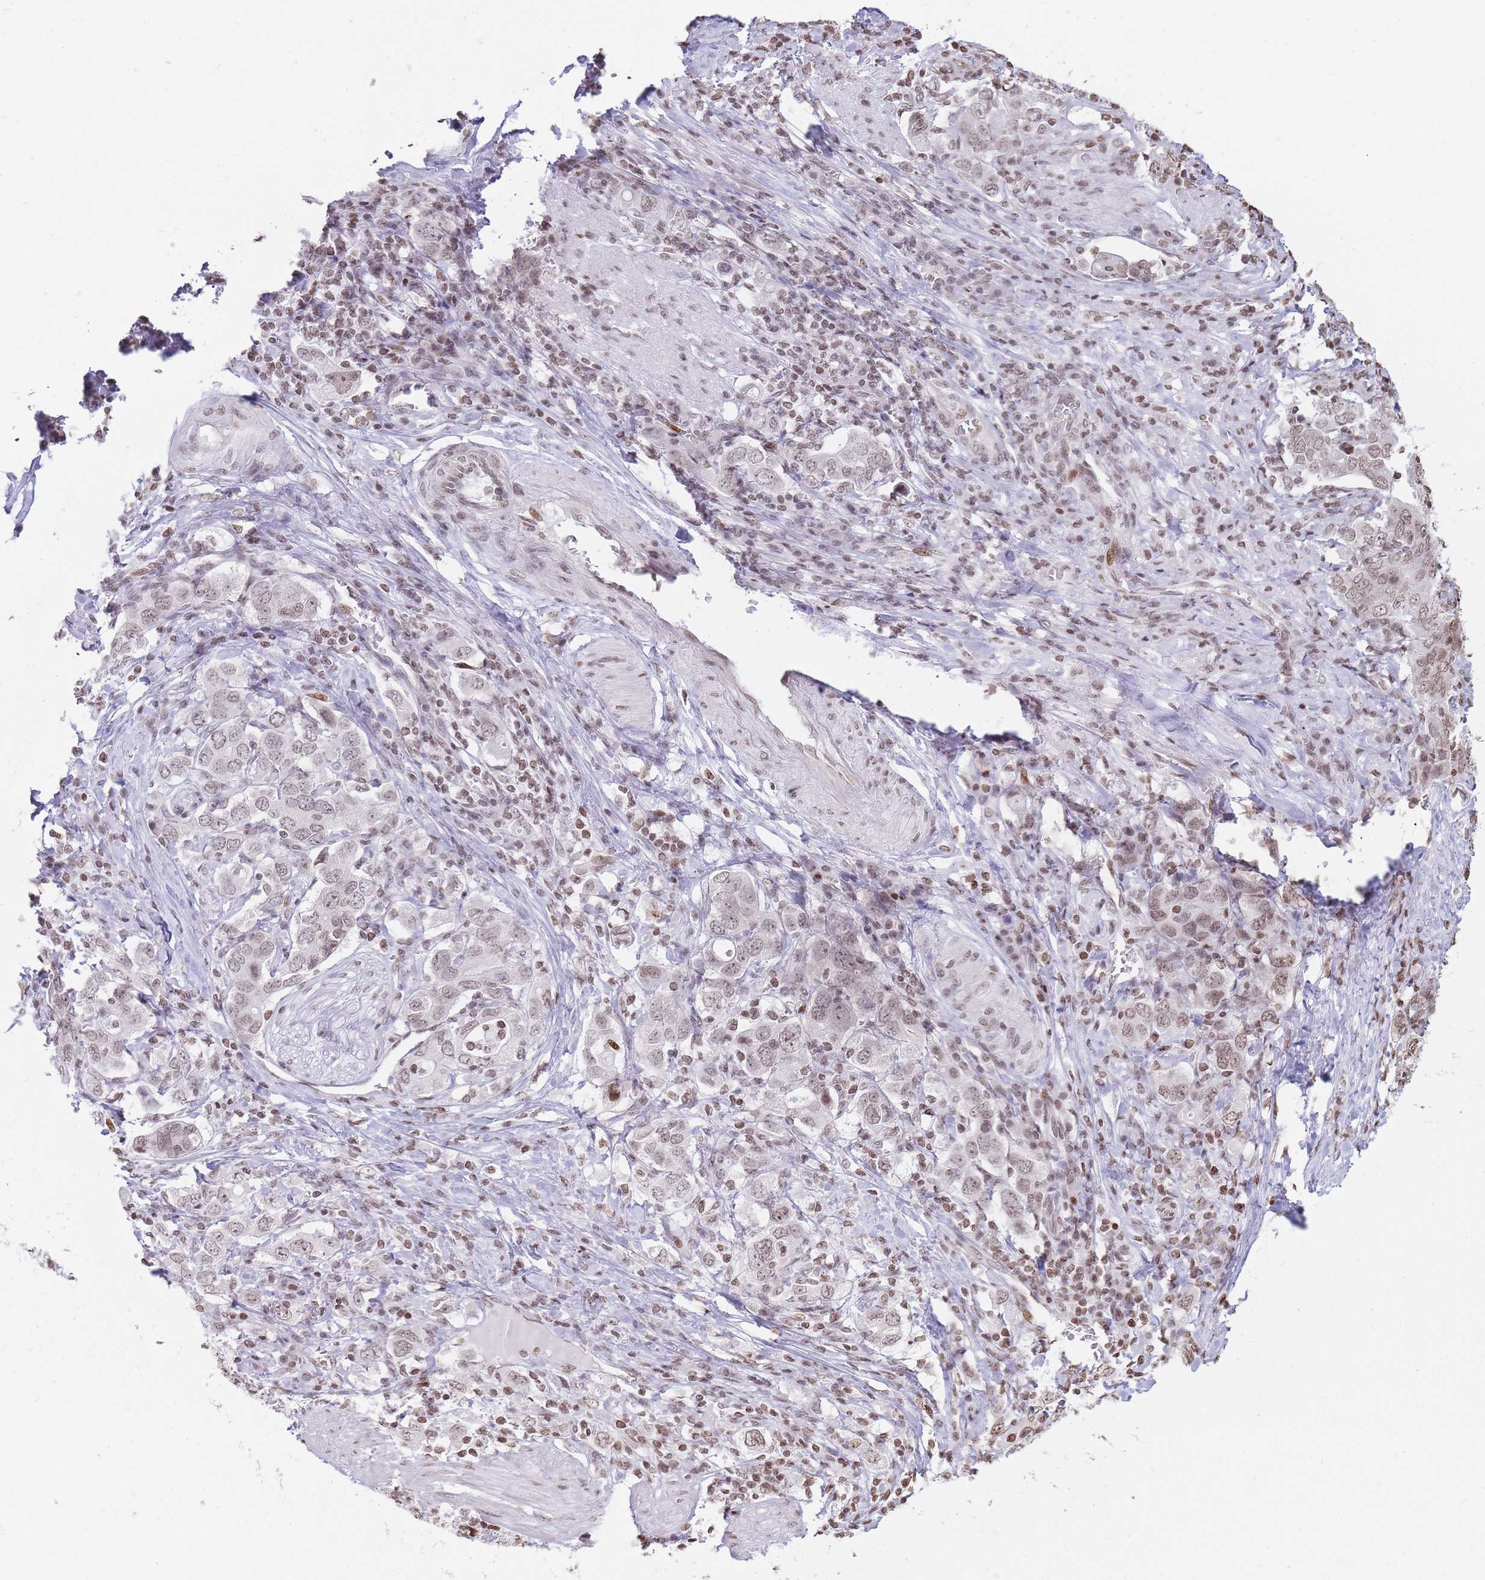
{"staining": {"intensity": "weak", "quantity": ">75%", "location": "nuclear"}, "tissue": "stomach cancer", "cell_type": "Tumor cells", "image_type": "cancer", "snomed": [{"axis": "morphology", "description": "Adenocarcinoma, NOS"}, {"axis": "topography", "description": "Stomach, upper"}, {"axis": "topography", "description": "Stomach"}], "caption": "An IHC micrograph of neoplastic tissue is shown. Protein staining in brown highlights weak nuclear positivity in stomach cancer within tumor cells.", "gene": "SHISAL1", "patient": {"sex": "male", "age": 62}}